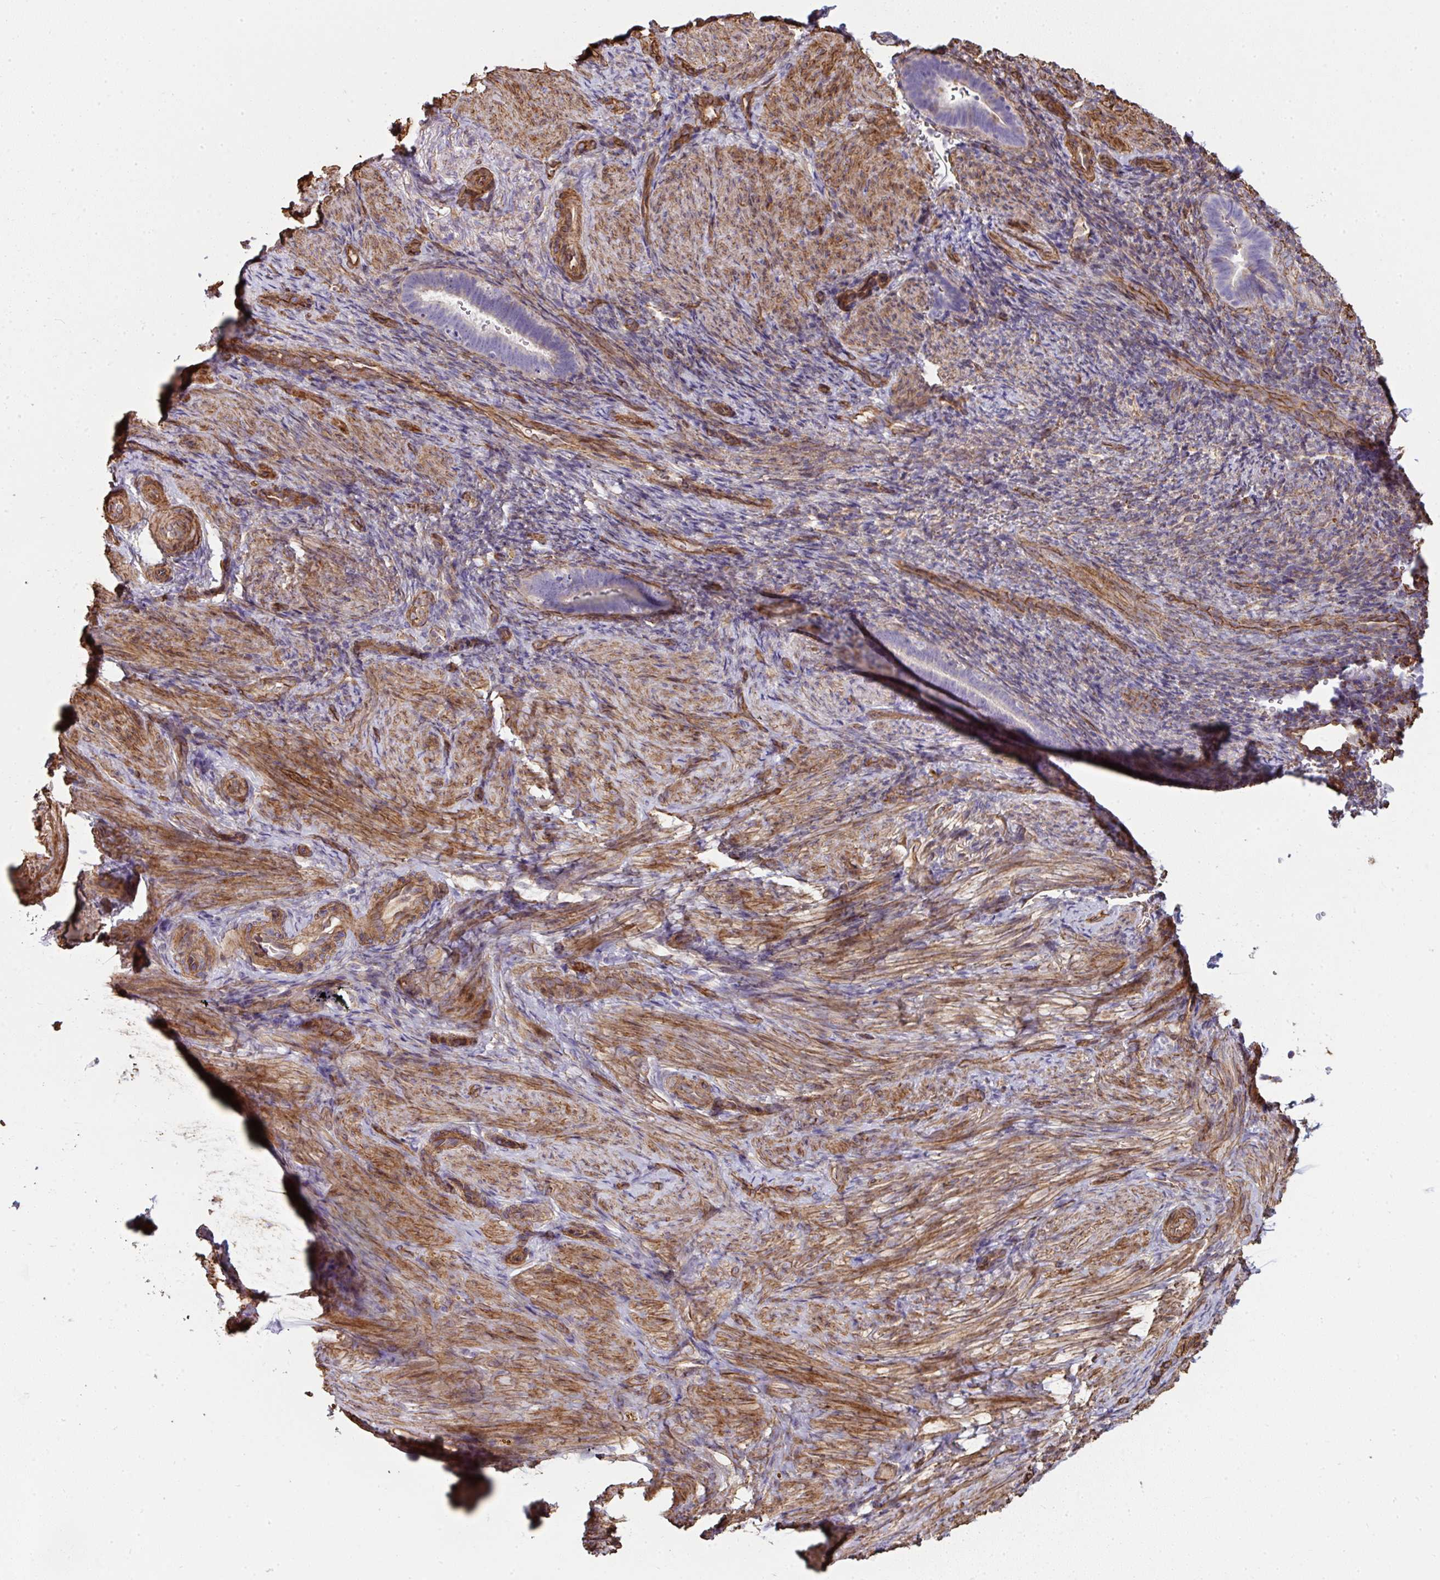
{"staining": {"intensity": "weak", "quantity": "25%-75%", "location": "cytoplasmic/membranous"}, "tissue": "endometrium", "cell_type": "Cells in endometrial stroma", "image_type": "normal", "snomed": [{"axis": "morphology", "description": "Normal tissue, NOS"}, {"axis": "topography", "description": "Endometrium"}], "caption": "A brown stain shows weak cytoplasmic/membranous expression of a protein in cells in endometrial stroma of unremarkable human endometrium. The staining was performed using DAB (3,3'-diaminobenzidine), with brown indicating positive protein expression. Nuclei are stained blue with hematoxylin.", "gene": "ANKUB1", "patient": {"sex": "female", "age": 34}}